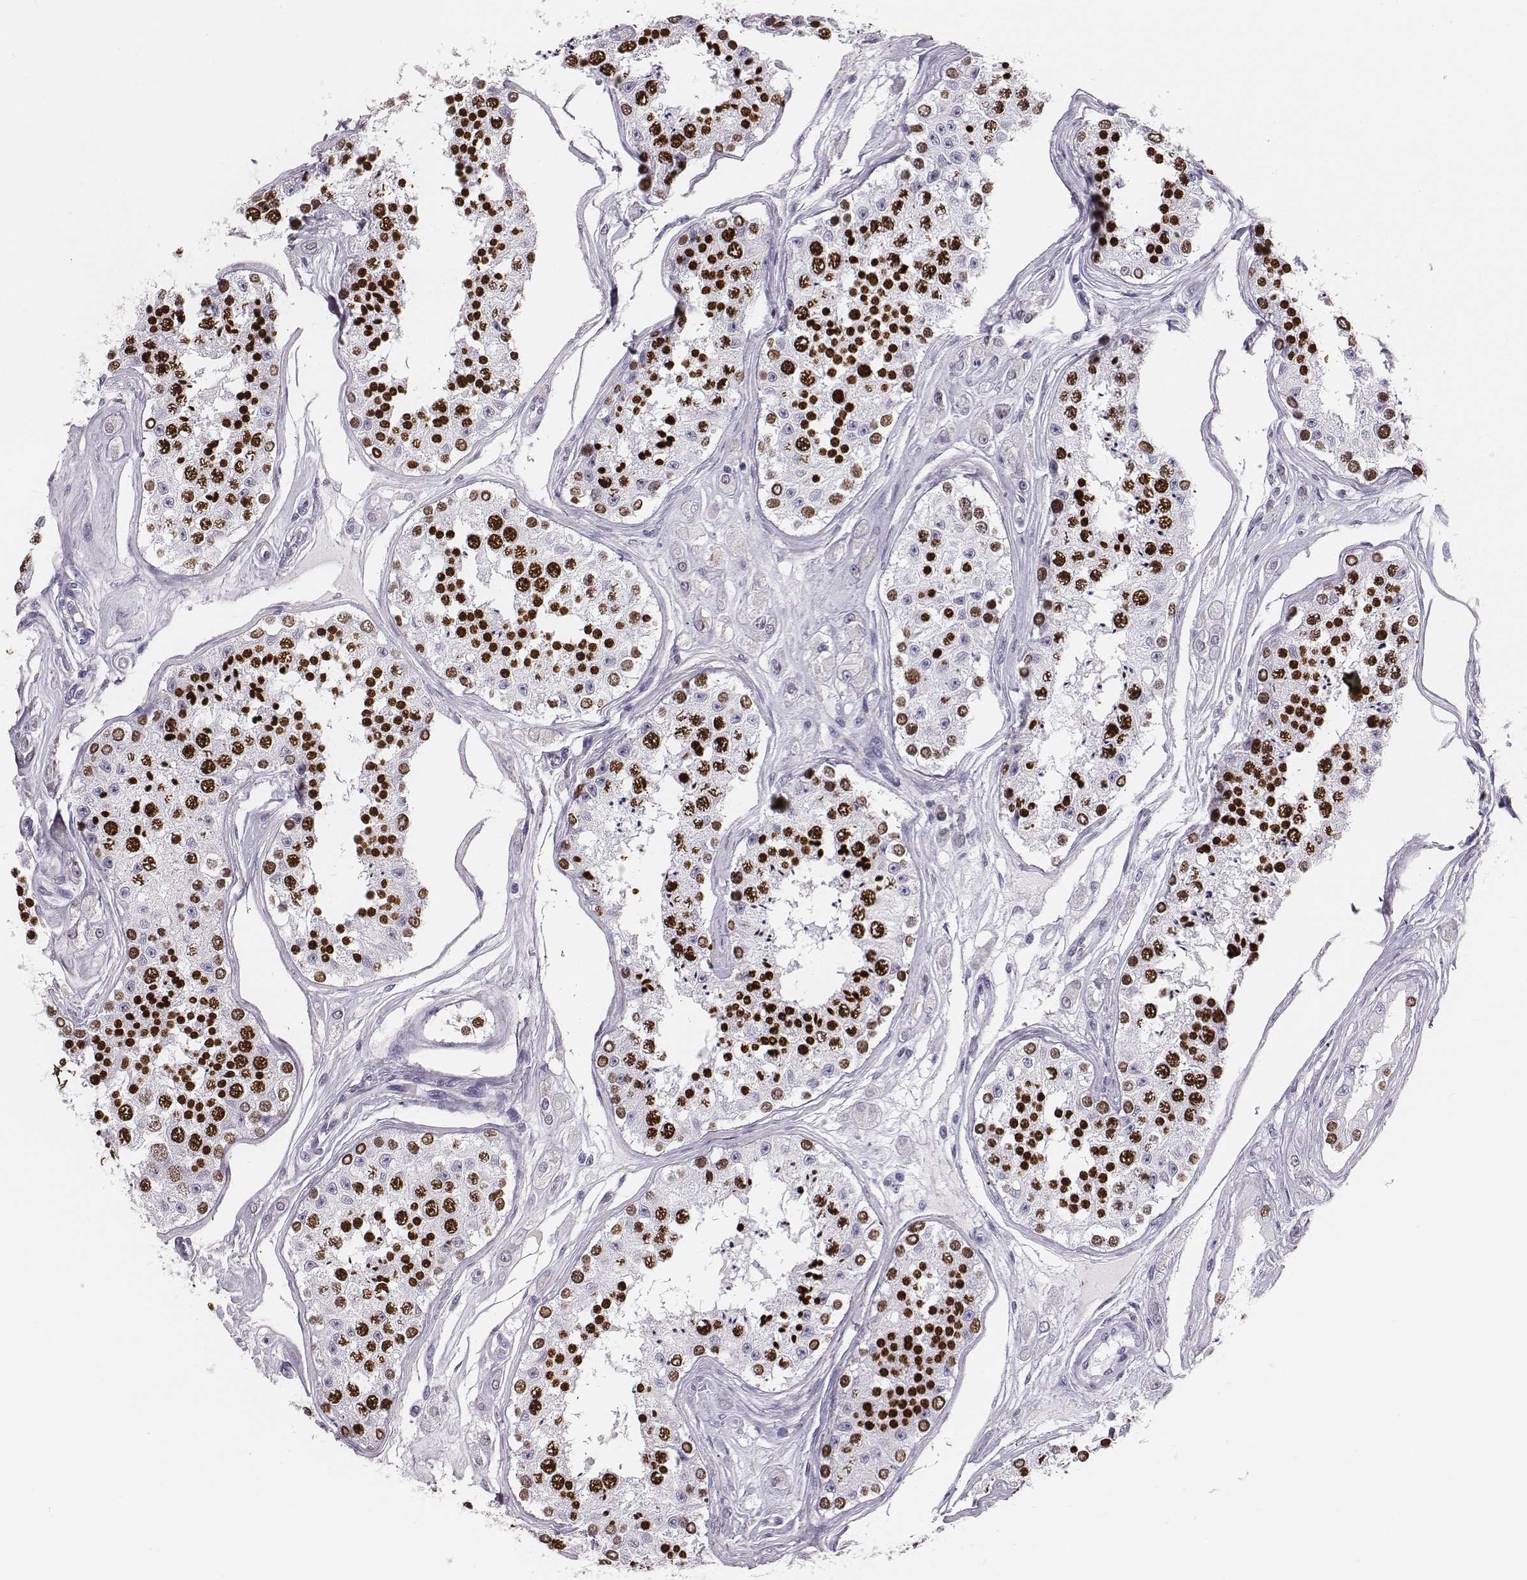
{"staining": {"intensity": "strong", "quantity": ">75%", "location": "nuclear"}, "tissue": "testis", "cell_type": "Cells in seminiferous ducts", "image_type": "normal", "snomed": [{"axis": "morphology", "description": "Normal tissue, NOS"}, {"axis": "topography", "description": "Testis"}], "caption": "A photomicrograph of testis stained for a protein displays strong nuclear brown staining in cells in seminiferous ducts.", "gene": "H1", "patient": {"sex": "male", "age": 25}}